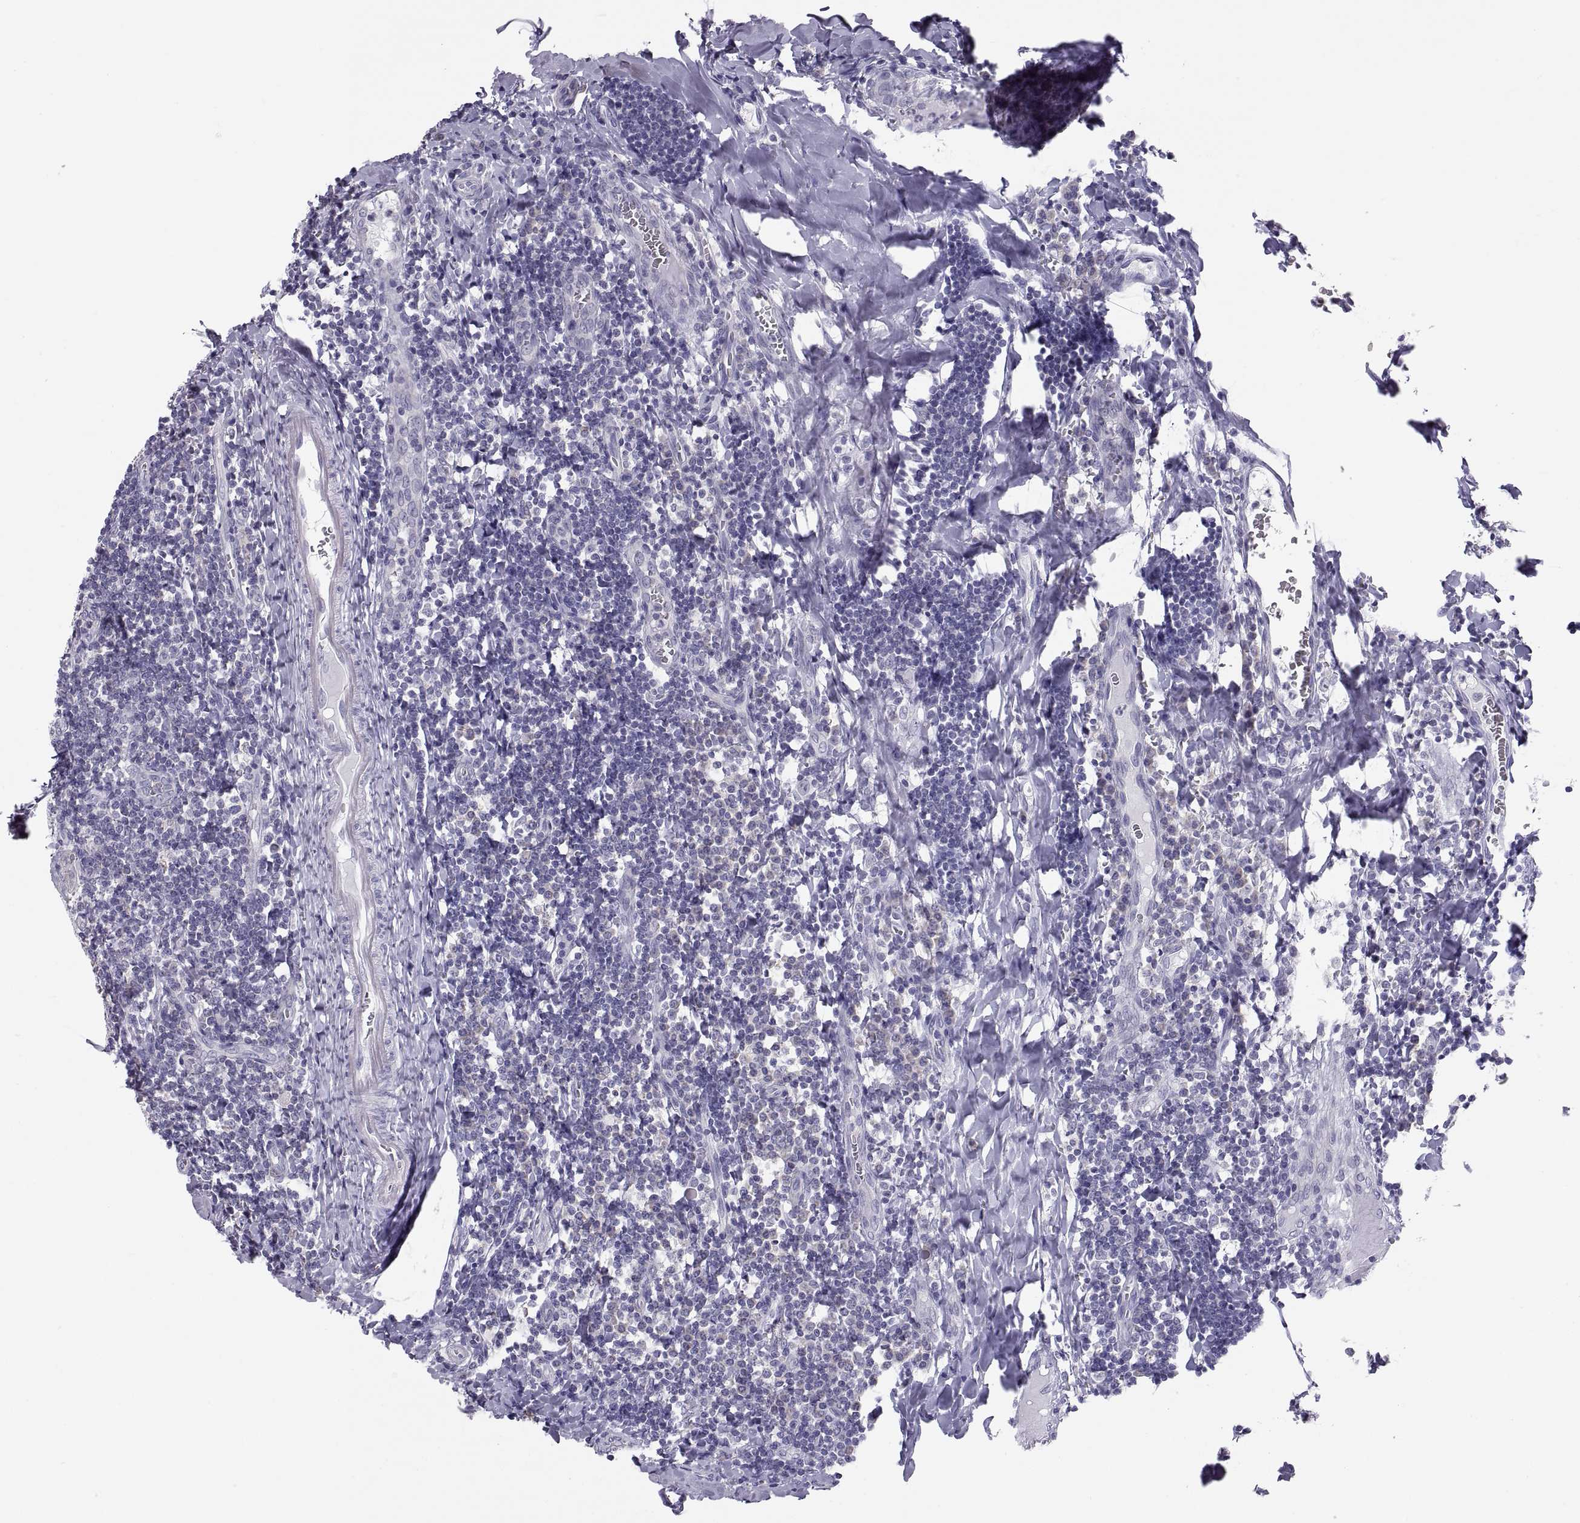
{"staining": {"intensity": "negative", "quantity": "none", "location": "none"}, "tissue": "tonsil", "cell_type": "Germinal center cells", "image_type": "normal", "snomed": [{"axis": "morphology", "description": "Normal tissue, NOS"}, {"axis": "morphology", "description": "Inflammation, NOS"}, {"axis": "topography", "description": "Tonsil"}], "caption": "The histopathology image exhibits no significant positivity in germinal center cells of tonsil. (Immunohistochemistry (ihc), brightfield microscopy, high magnification).", "gene": "TNNC1", "patient": {"sex": "female", "age": 31}}